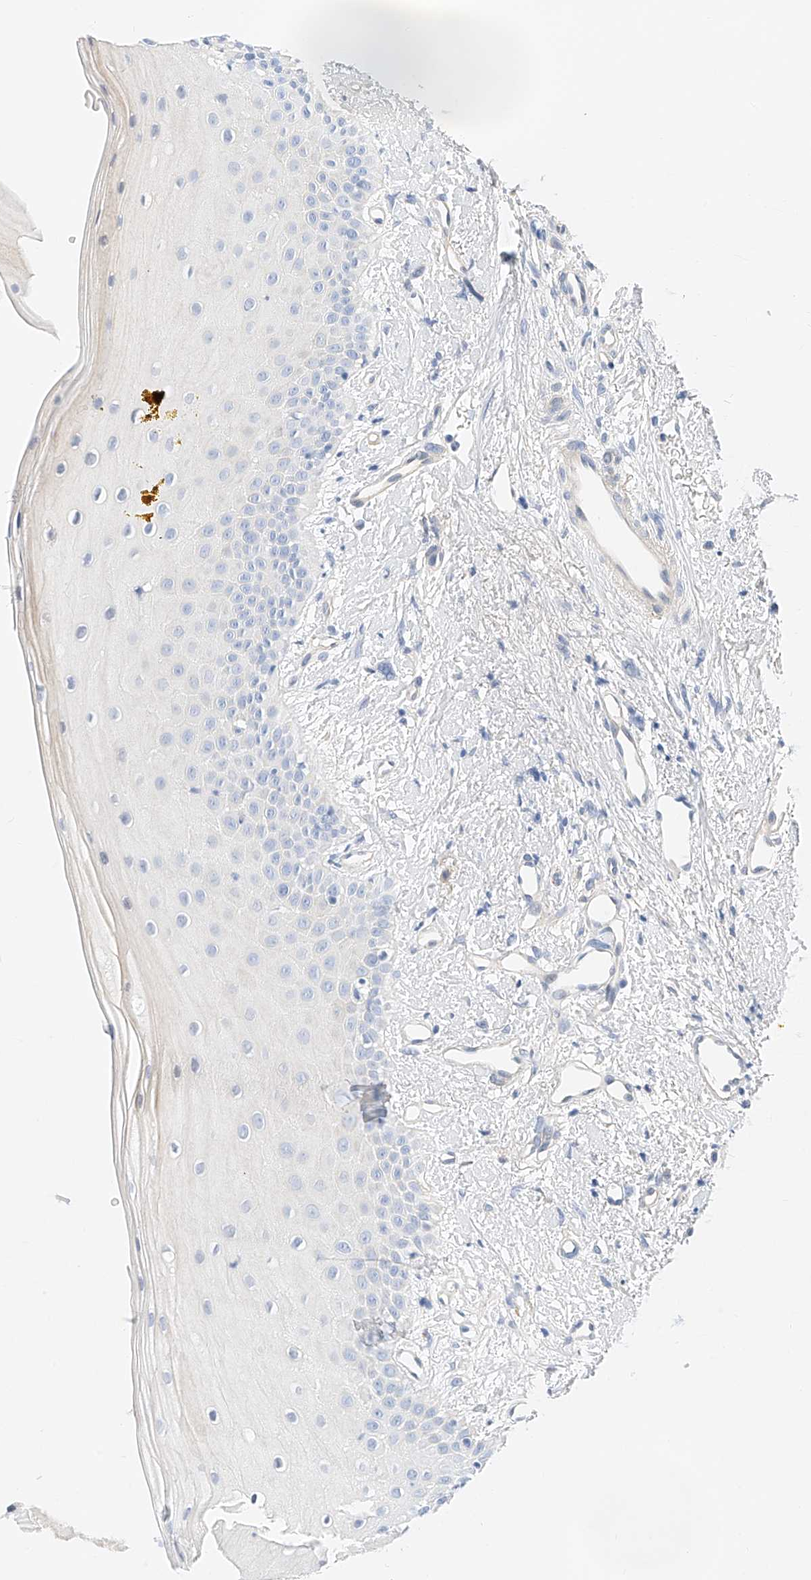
{"staining": {"intensity": "negative", "quantity": "none", "location": "none"}, "tissue": "oral mucosa", "cell_type": "Squamous epithelial cells", "image_type": "normal", "snomed": [{"axis": "morphology", "description": "Normal tissue, NOS"}, {"axis": "topography", "description": "Oral tissue"}], "caption": "This image is of benign oral mucosa stained with IHC to label a protein in brown with the nuclei are counter-stained blue. There is no staining in squamous epithelial cells.", "gene": "SBSPON", "patient": {"sex": "female", "age": 63}}